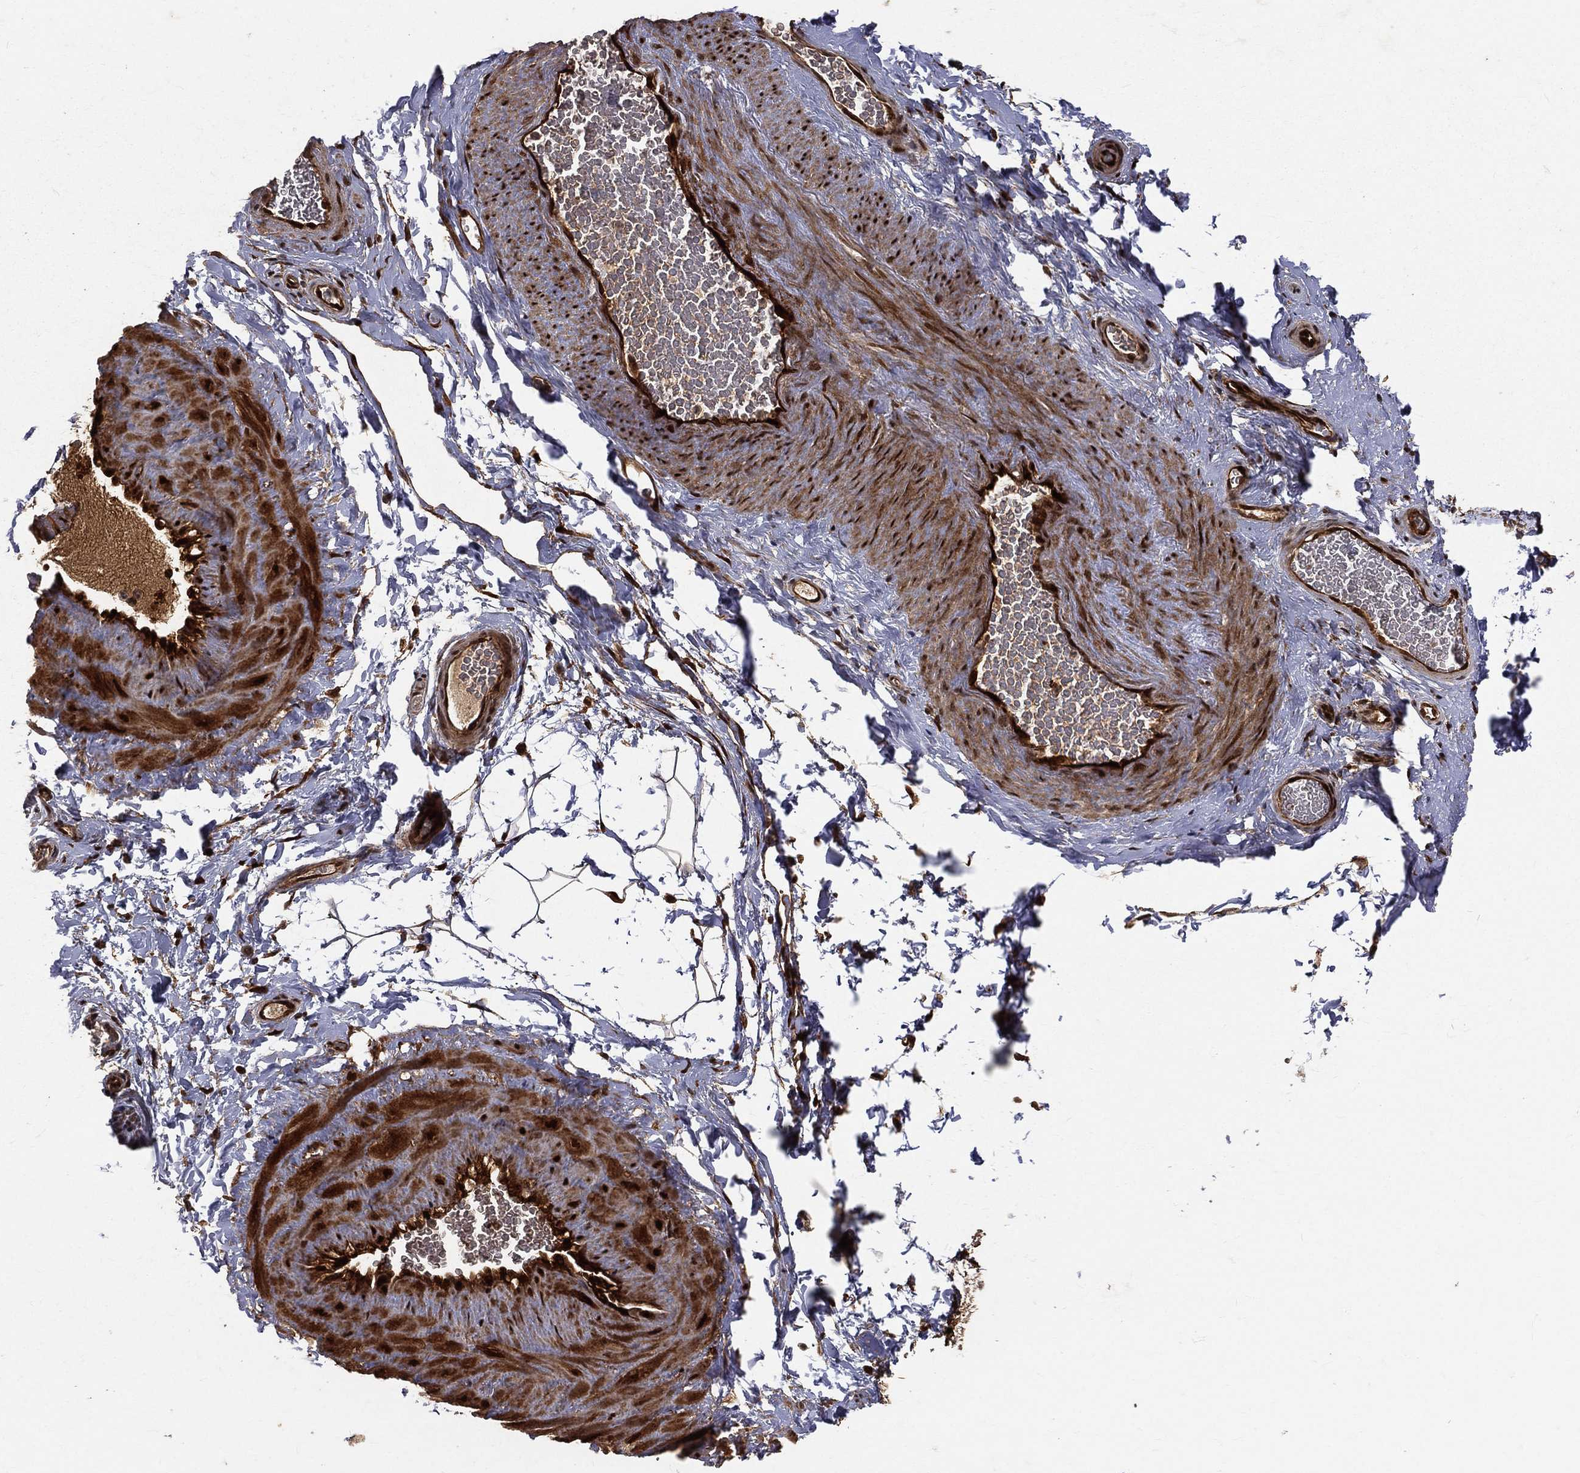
{"staining": {"intensity": "strong", "quantity": ">75%", "location": "cytoplasmic/membranous"}, "tissue": "adipose tissue", "cell_type": "Adipocytes", "image_type": "normal", "snomed": [{"axis": "morphology", "description": "Normal tissue, NOS"}, {"axis": "topography", "description": "Soft tissue"}, {"axis": "topography", "description": "Vascular tissue"}], "caption": "Protein staining of benign adipose tissue displays strong cytoplasmic/membranous positivity in approximately >75% of adipocytes.", "gene": "MAPK1", "patient": {"sex": "male", "age": 41}}